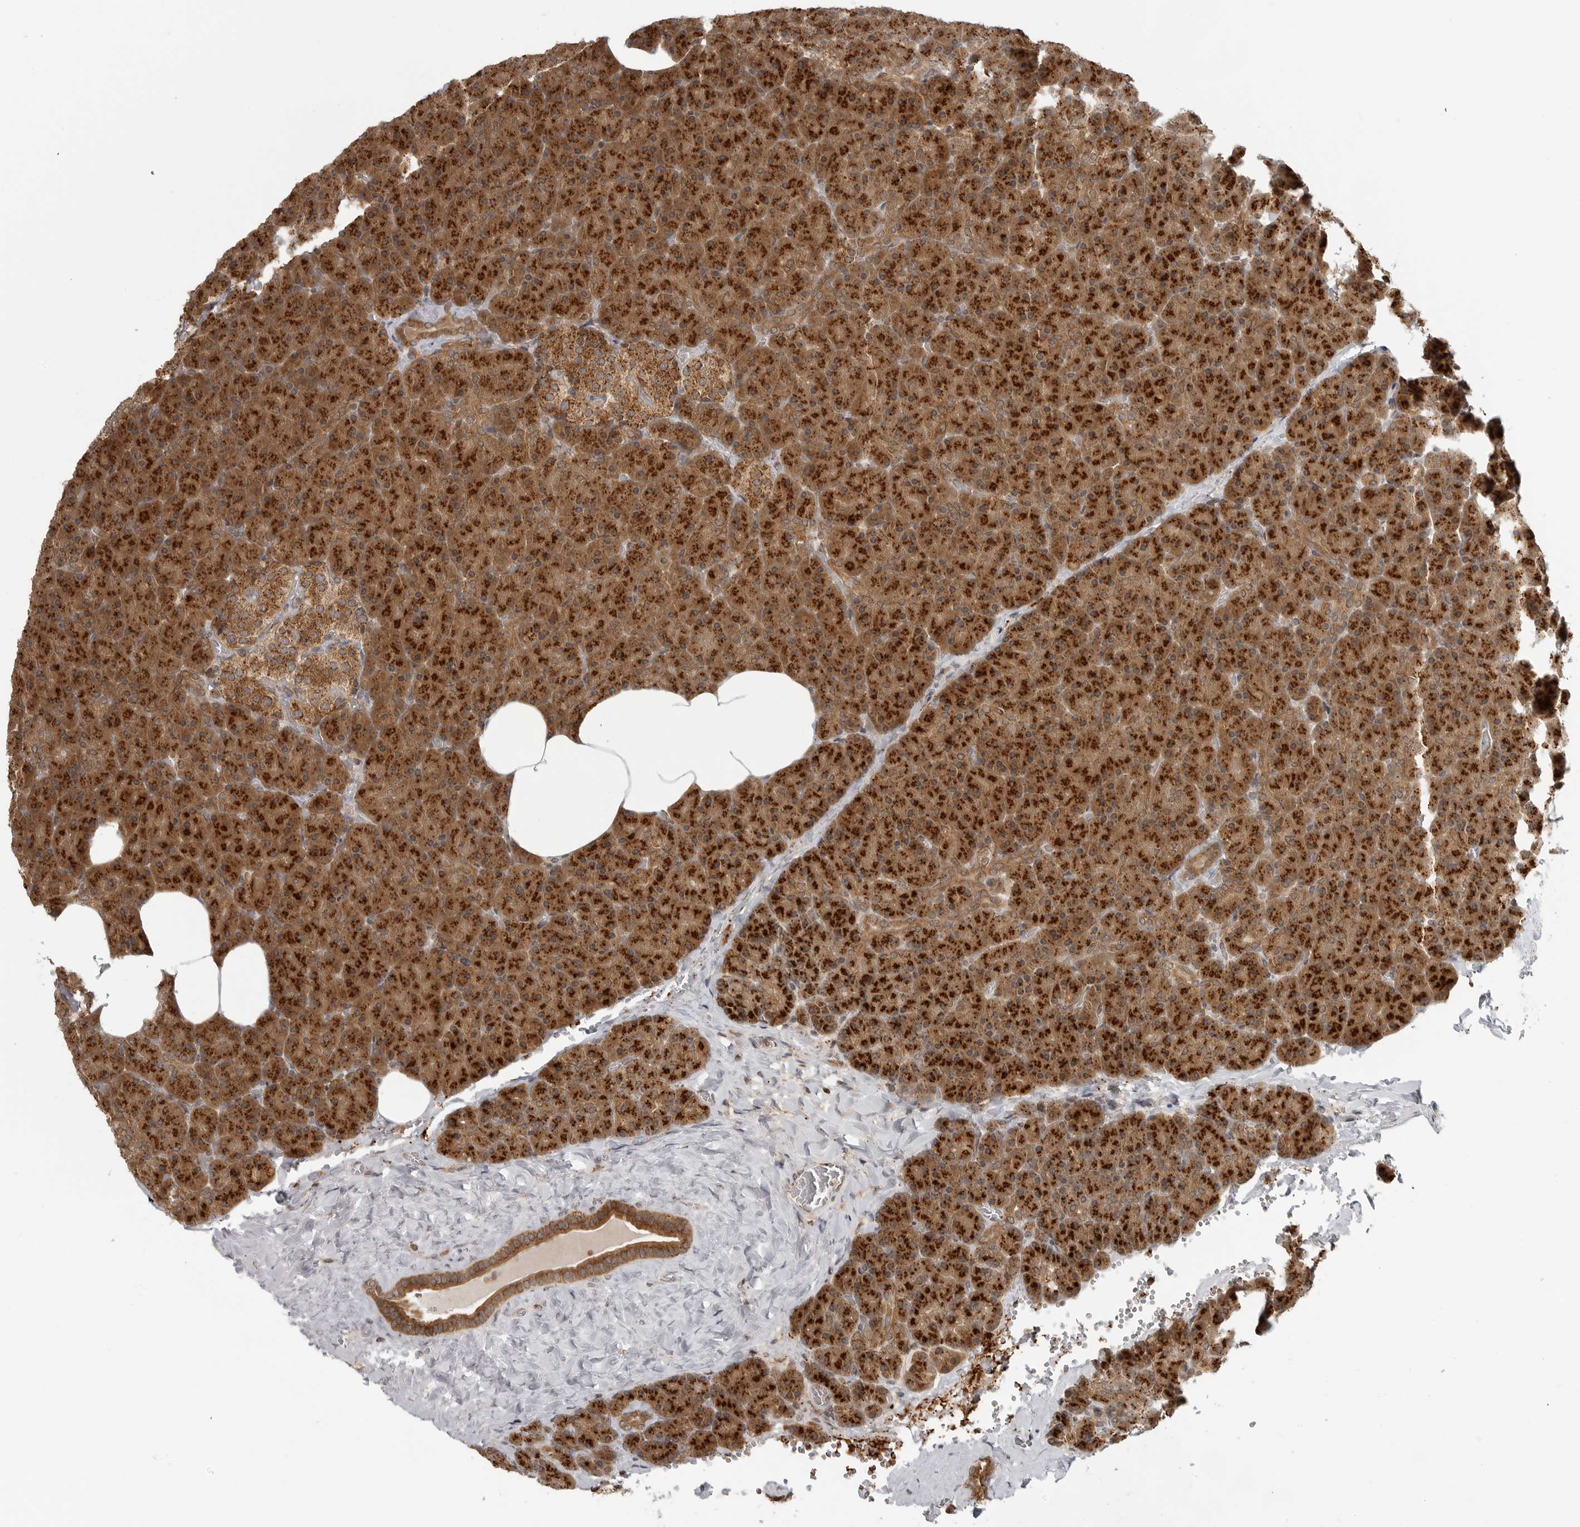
{"staining": {"intensity": "strong", "quantity": ">75%", "location": "cytoplasmic/membranous"}, "tissue": "pancreas", "cell_type": "Exocrine glandular cells", "image_type": "normal", "snomed": [{"axis": "morphology", "description": "Normal tissue, NOS"}, {"axis": "morphology", "description": "Carcinoid, malignant, NOS"}, {"axis": "topography", "description": "Pancreas"}], "caption": "Protein staining displays strong cytoplasmic/membranous expression in about >75% of exocrine glandular cells in benign pancreas. The staining is performed using DAB brown chromogen to label protein expression. The nuclei are counter-stained blue using hematoxylin.", "gene": "COPA", "patient": {"sex": "female", "age": 35}}